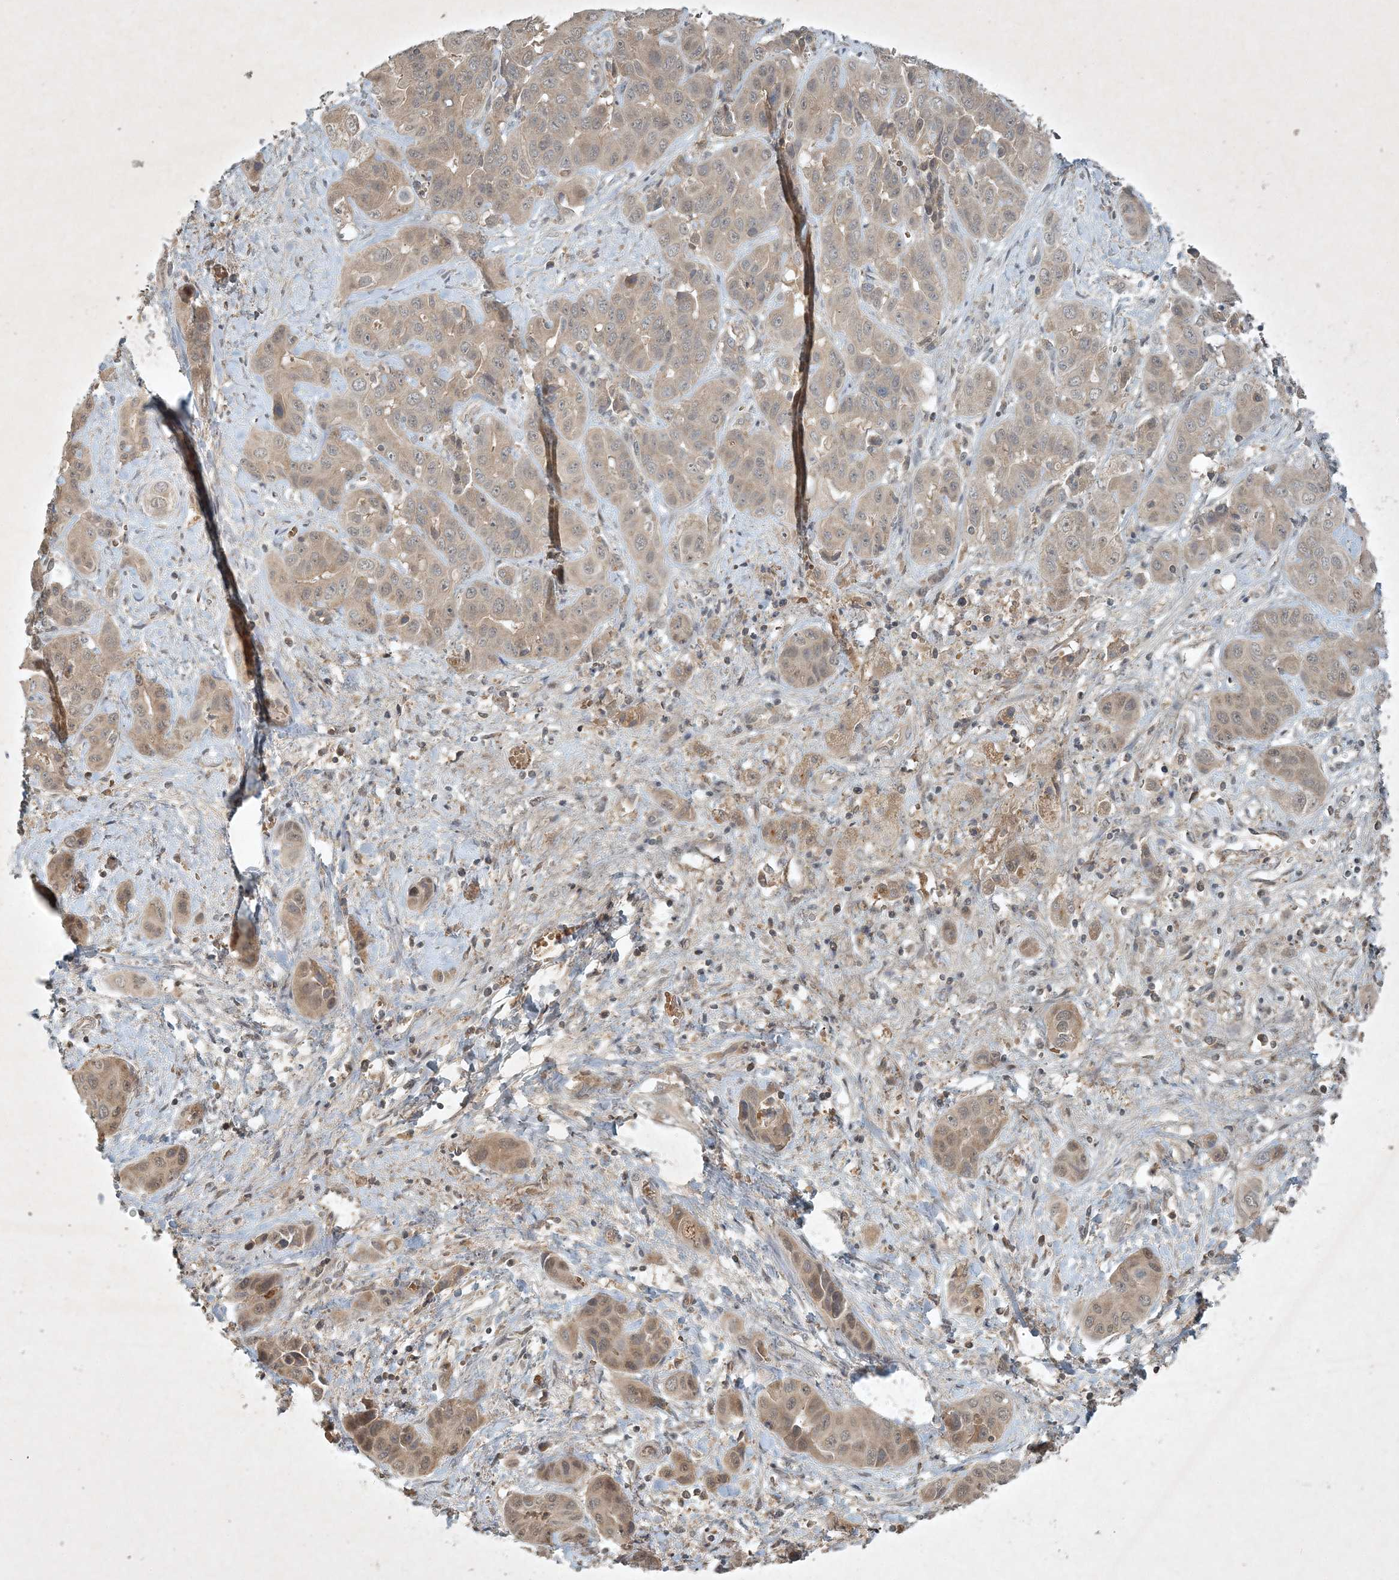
{"staining": {"intensity": "moderate", "quantity": "<25%", "location": "cytoplasmic/membranous"}, "tissue": "liver cancer", "cell_type": "Tumor cells", "image_type": "cancer", "snomed": [{"axis": "morphology", "description": "Cholangiocarcinoma"}, {"axis": "topography", "description": "Liver"}], "caption": "Human liver cholangiocarcinoma stained with a brown dye demonstrates moderate cytoplasmic/membranous positive positivity in approximately <25% of tumor cells.", "gene": "TNFAIP6", "patient": {"sex": "female", "age": 52}}